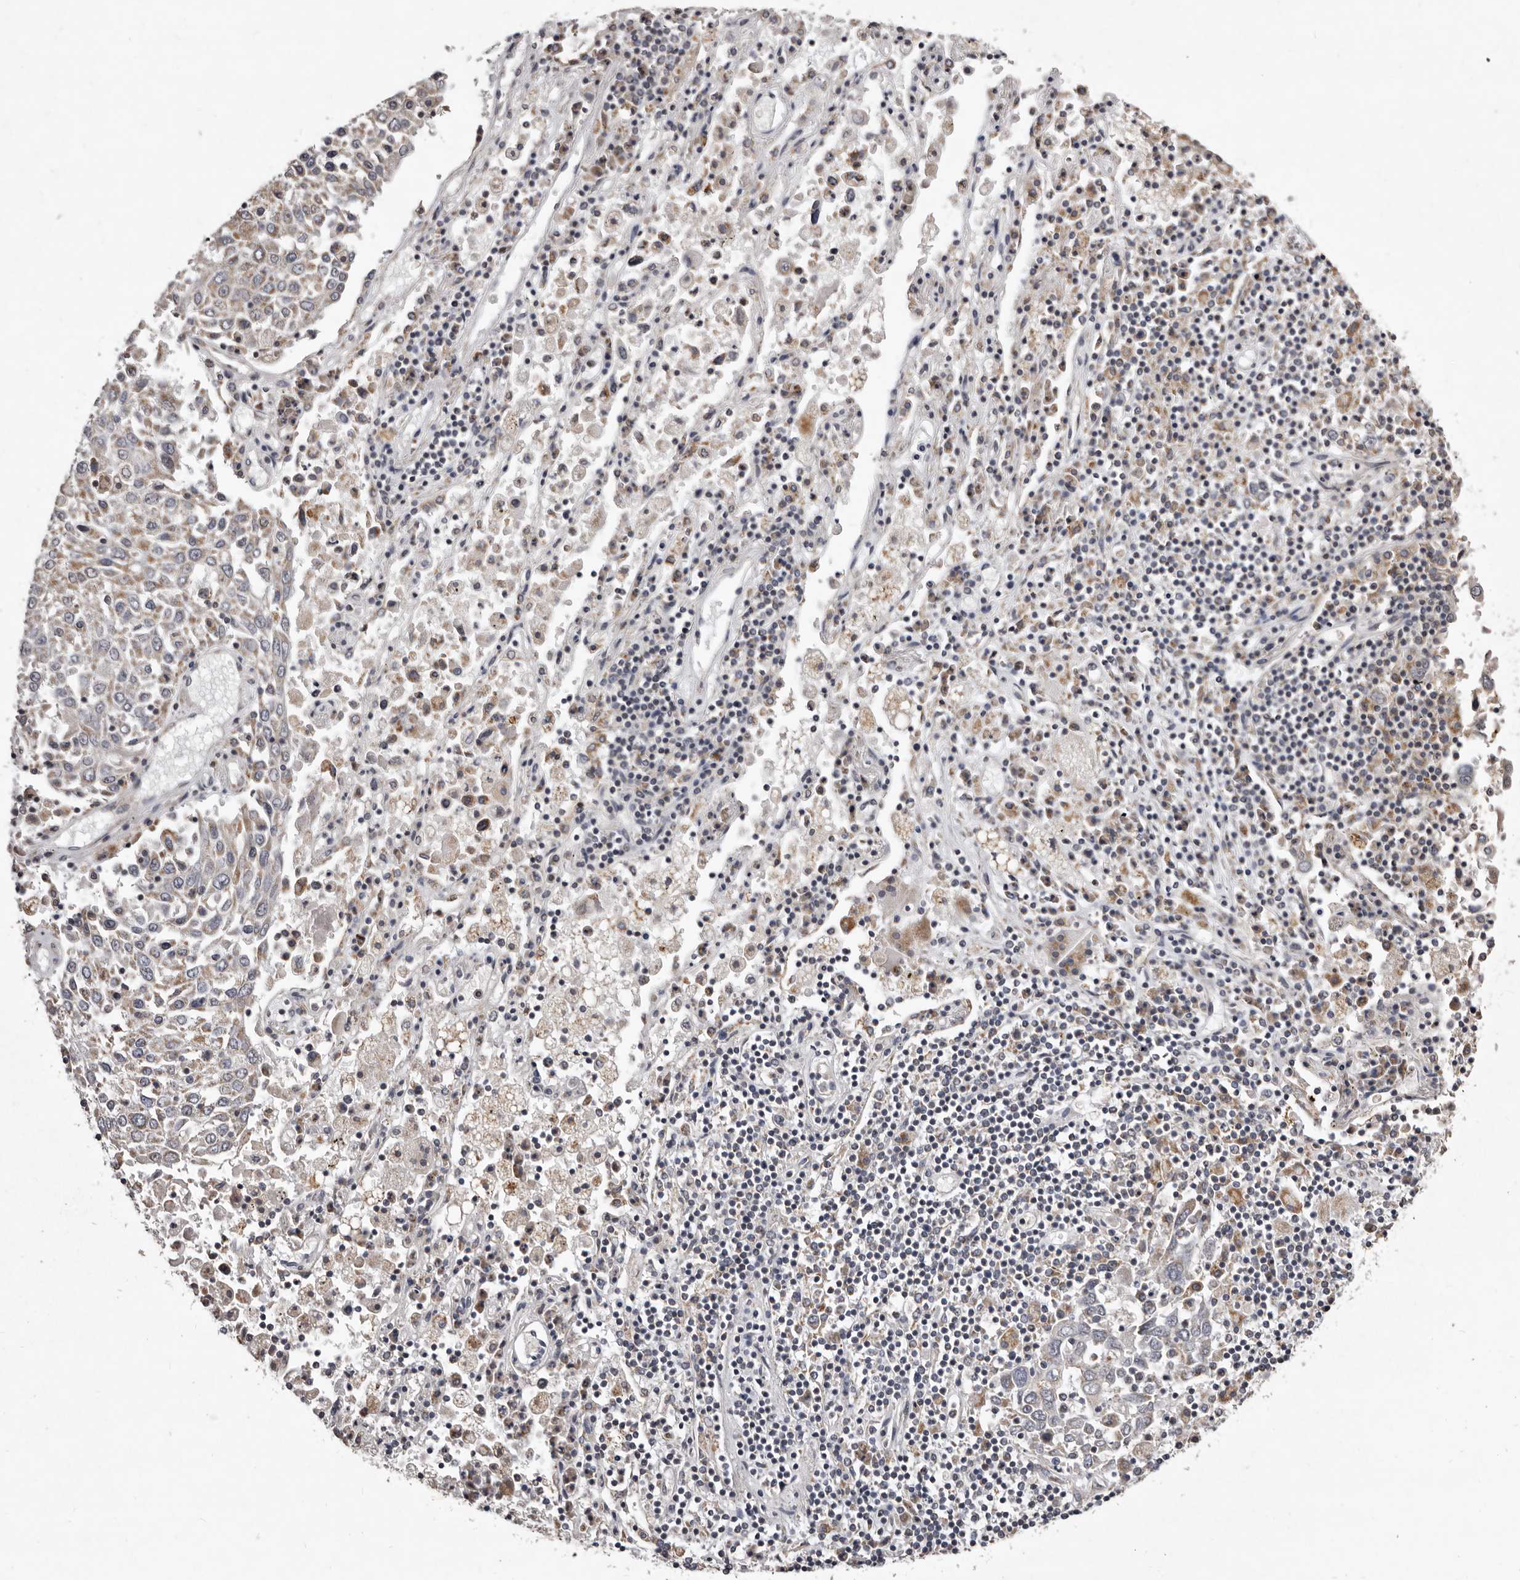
{"staining": {"intensity": "weak", "quantity": "<25%", "location": "cytoplasmic/membranous"}, "tissue": "lung cancer", "cell_type": "Tumor cells", "image_type": "cancer", "snomed": [{"axis": "morphology", "description": "Squamous cell carcinoma, NOS"}, {"axis": "topography", "description": "Lung"}], "caption": "Immunohistochemistry micrograph of lung cancer (squamous cell carcinoma) stained for a protein (brown), which reveals no staining in tumor cells. The staining was performed using DAB to visualize the protein expression in brown, while the nuclei were stained in blue with hematoxylin (Magnification: 20x).", "gene": "CXCL14", "patient": {"sex": "male", "age": 65}}